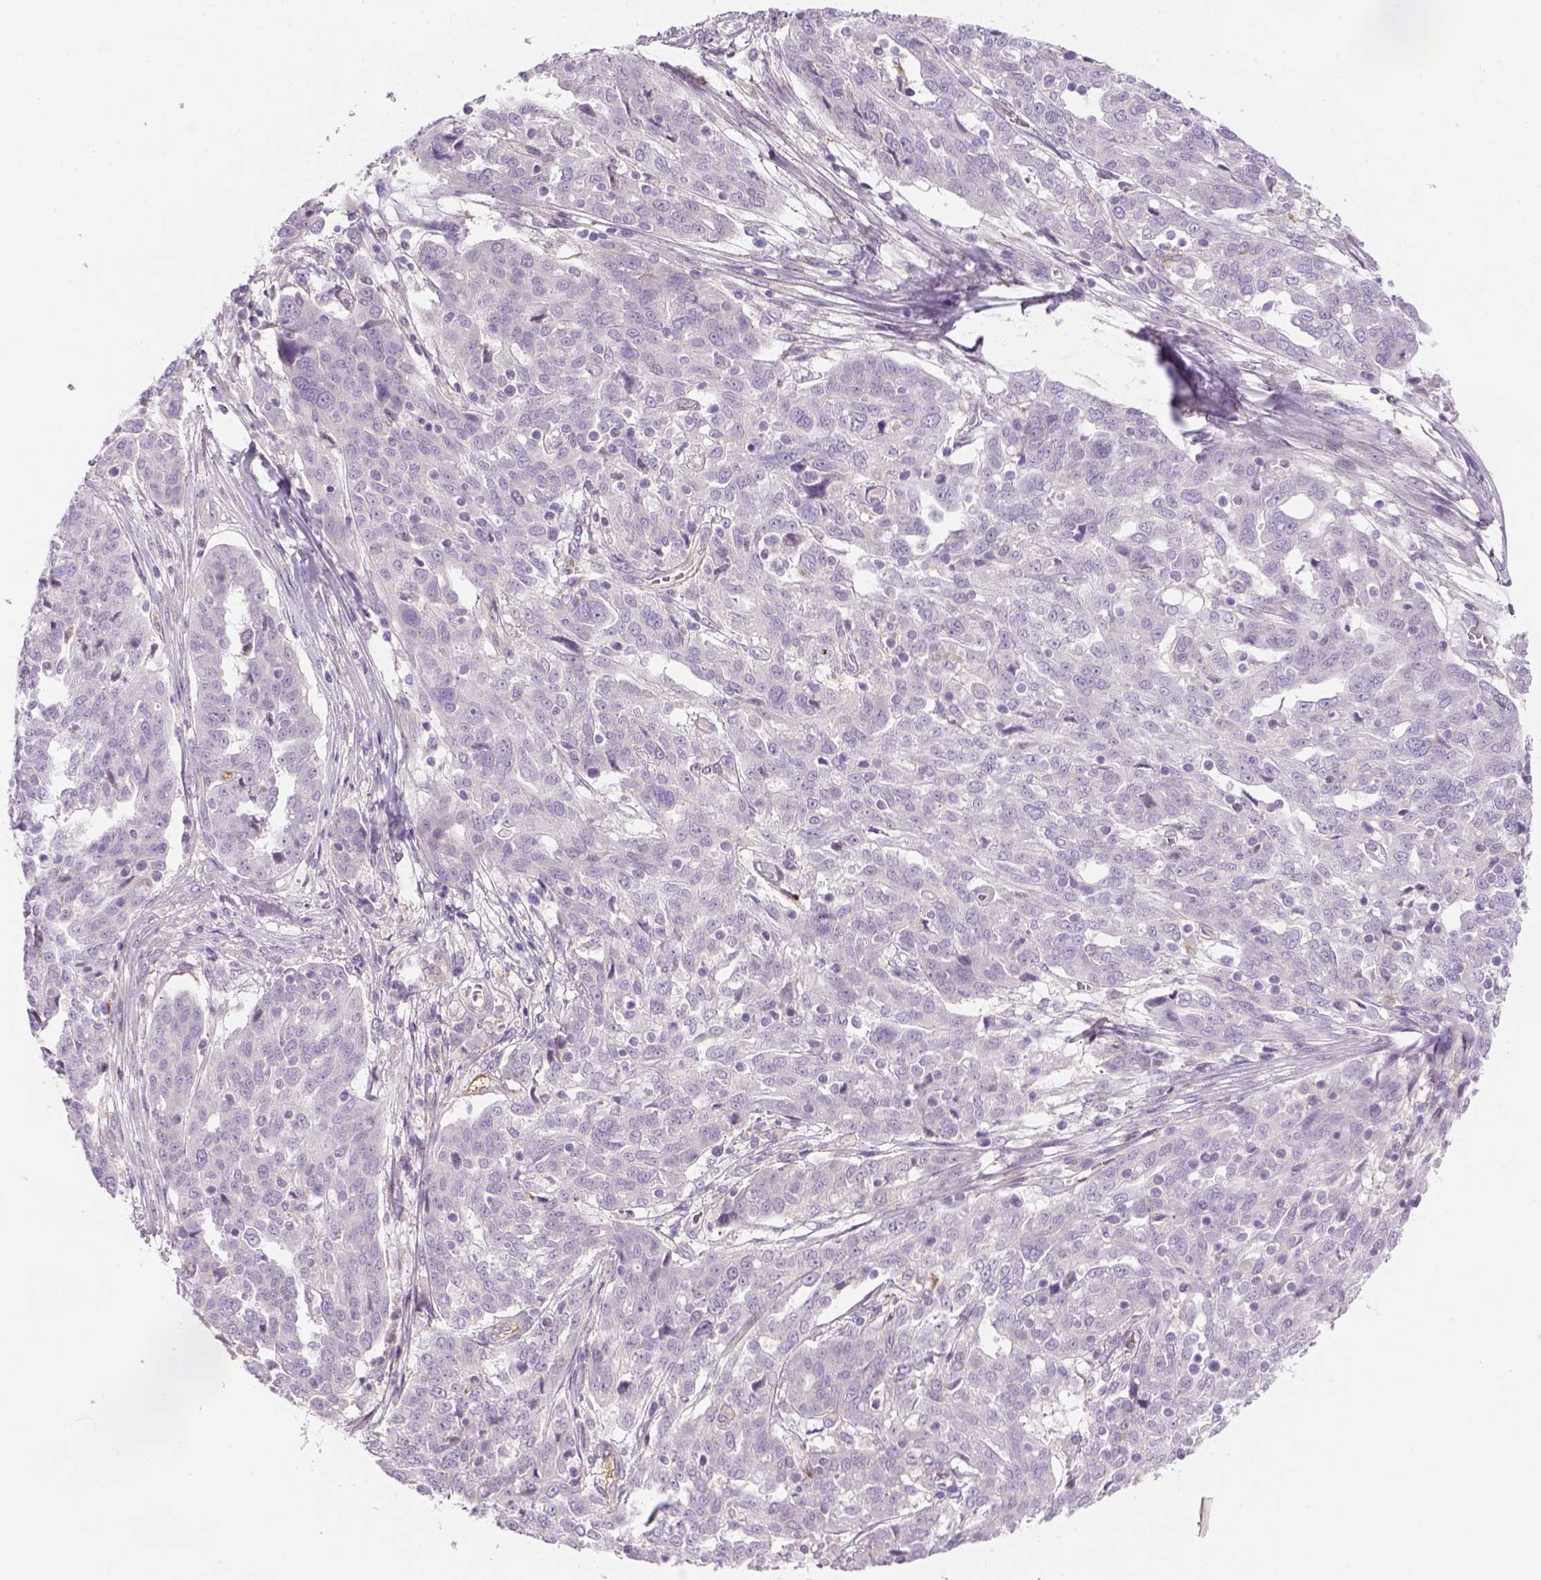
{"staining": {"intensity": "negative", "quantity": "none", "location": "none"}, "tissue": "ovarian cancer", "cell_type": "Tumor cells", "image_type": "cancer", "snomed": [{"axis": "morphology", "description": "Cystadenocarcinoma, serous, NOS"}, {"axis": "topography", "description": "Ovary"}], "caption": "The IHC histopathology image has no significant positivity in tumor cells of serous cystadenocarcinoma (ovarian) tissue.", "gene": "CACNB1", "patient": {"sex": "female", "age": 67}}